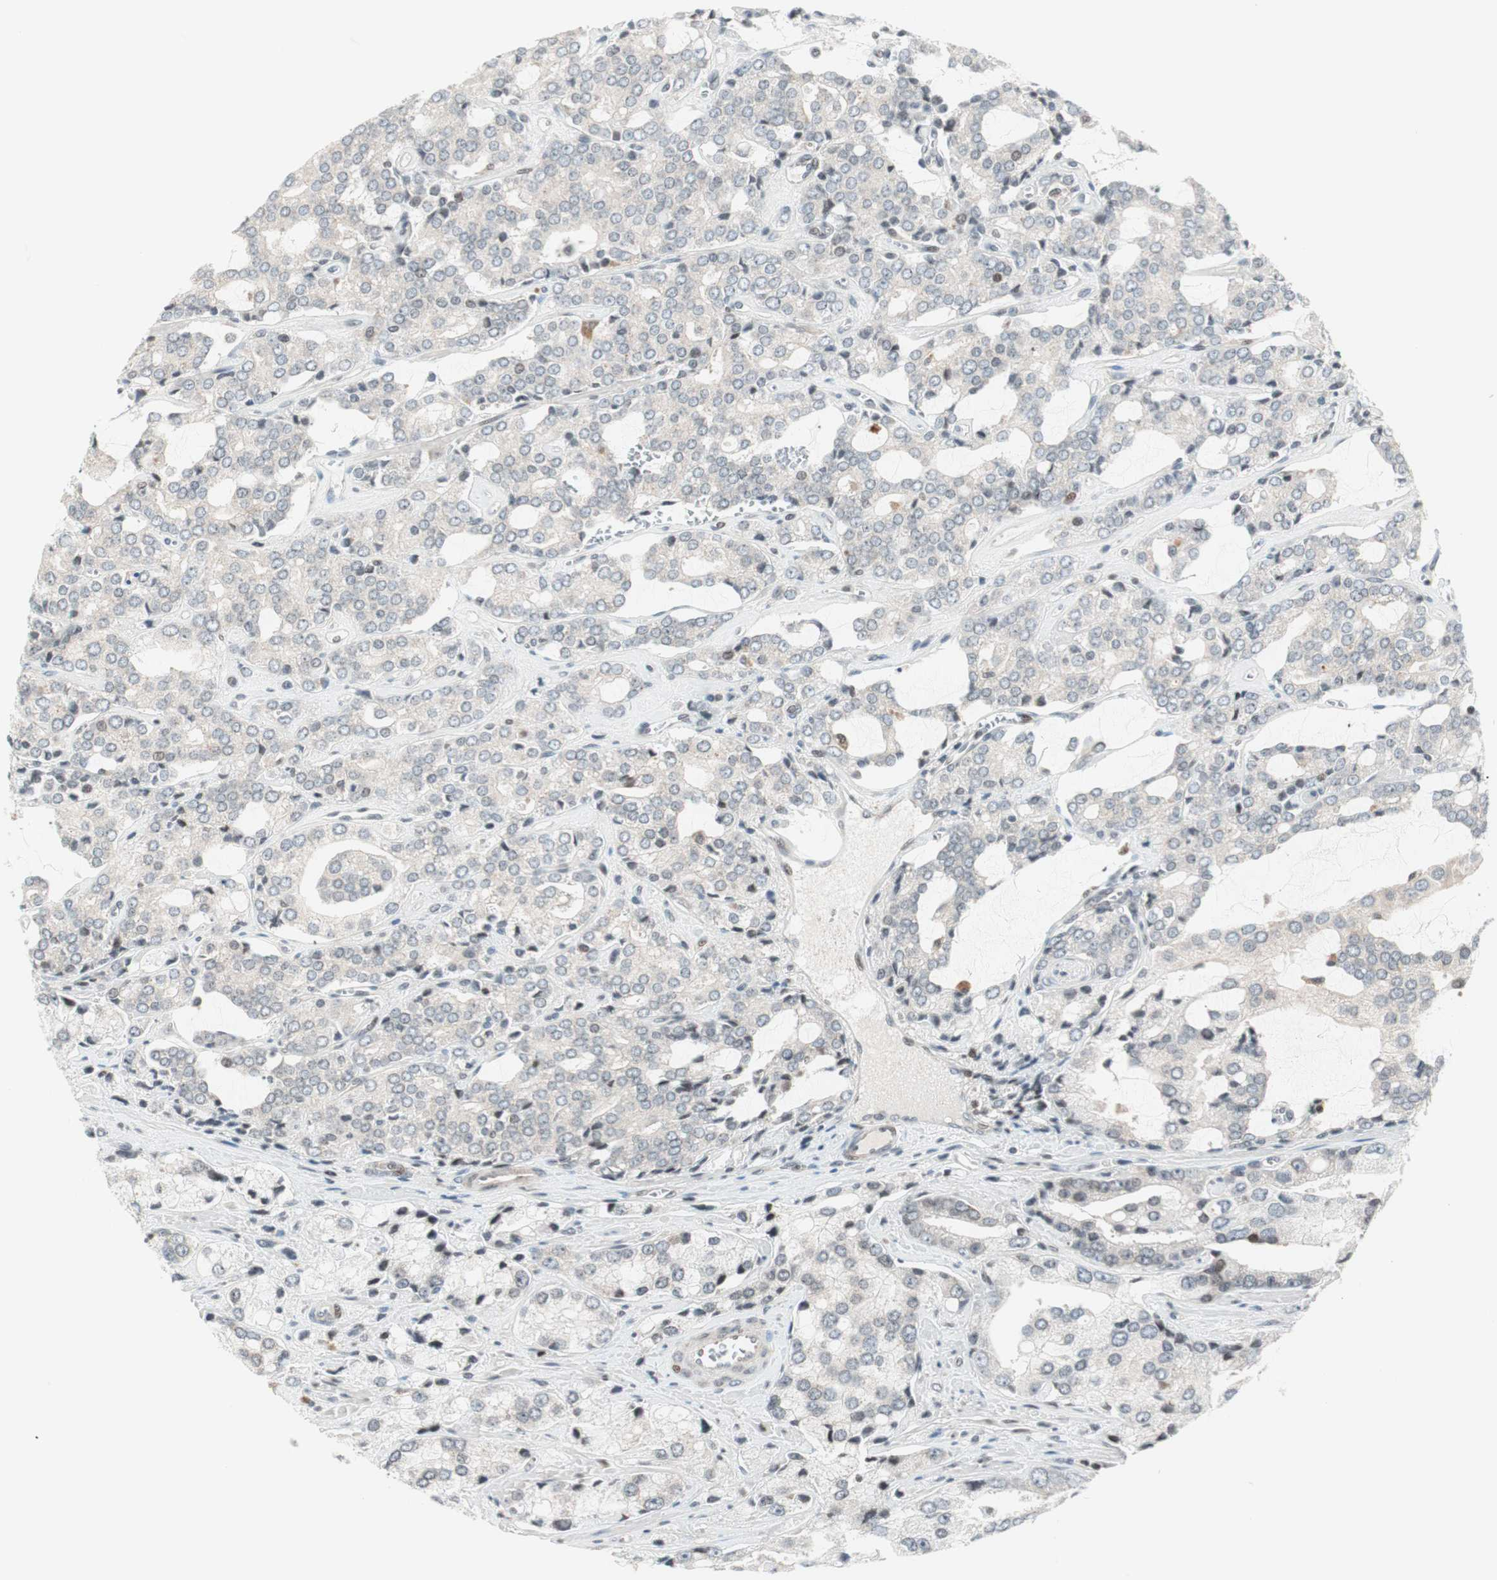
{"staining": {"intensity": "negative", "quantity": "none", "location": "none"}, "tissue": "prostate cancer", "cell_type": "Tumor cells", "image_type": "cancer", "snomed": [{"axis": "morphology", "description": "Adenocarcinoma, High grade"}, {"axis": "topography", "description": "Prostate"}], "caption": "Immunohistochemical staining of human prostate high-grade adenocarcinoma displays no significant expression in tumor cells.", "gene": "TPT1", "patient": {"sex": "male", "age": 67}}